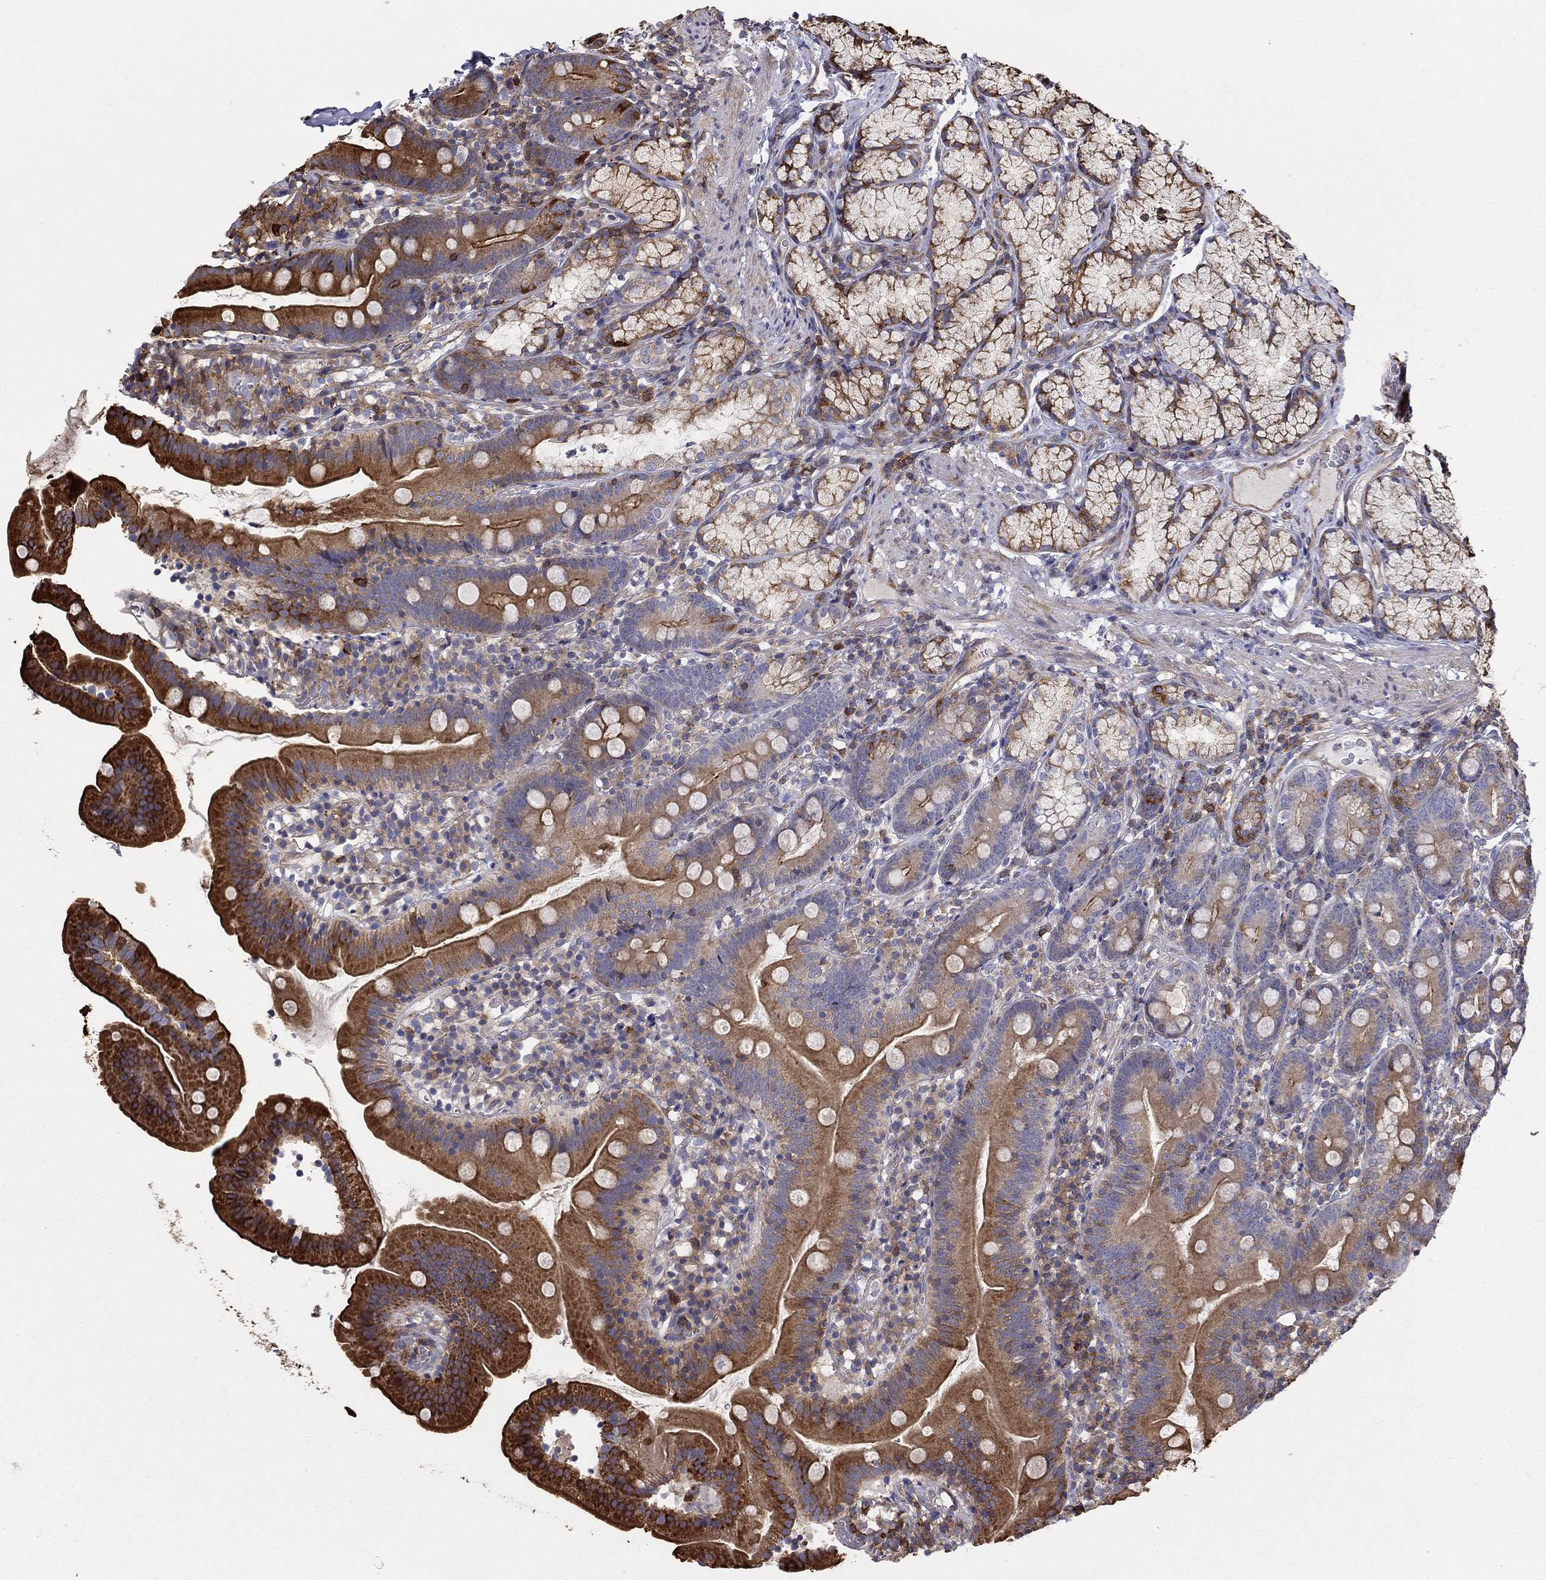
{"staining": {"intensity": "strong", "quantity": "25%-75%", "location": "cytoplasmic/membranous"}, "tissue": "duodenum", "cell_type": "Glandular cells", "image_type": "normal", "snomed": [{"axis": "morphology", "description": "Normal tissue, NOS"}, {"axis": "topography", "description": "Duodenum"}], "caption": "Protein analysis of unremarkable duodenum demonstrates strong cytoplasmic/membranous expression in about 25%-75% of glandular cells.", "gene": "NPHP1", "patient": {"sex": "female", "age": 67}}